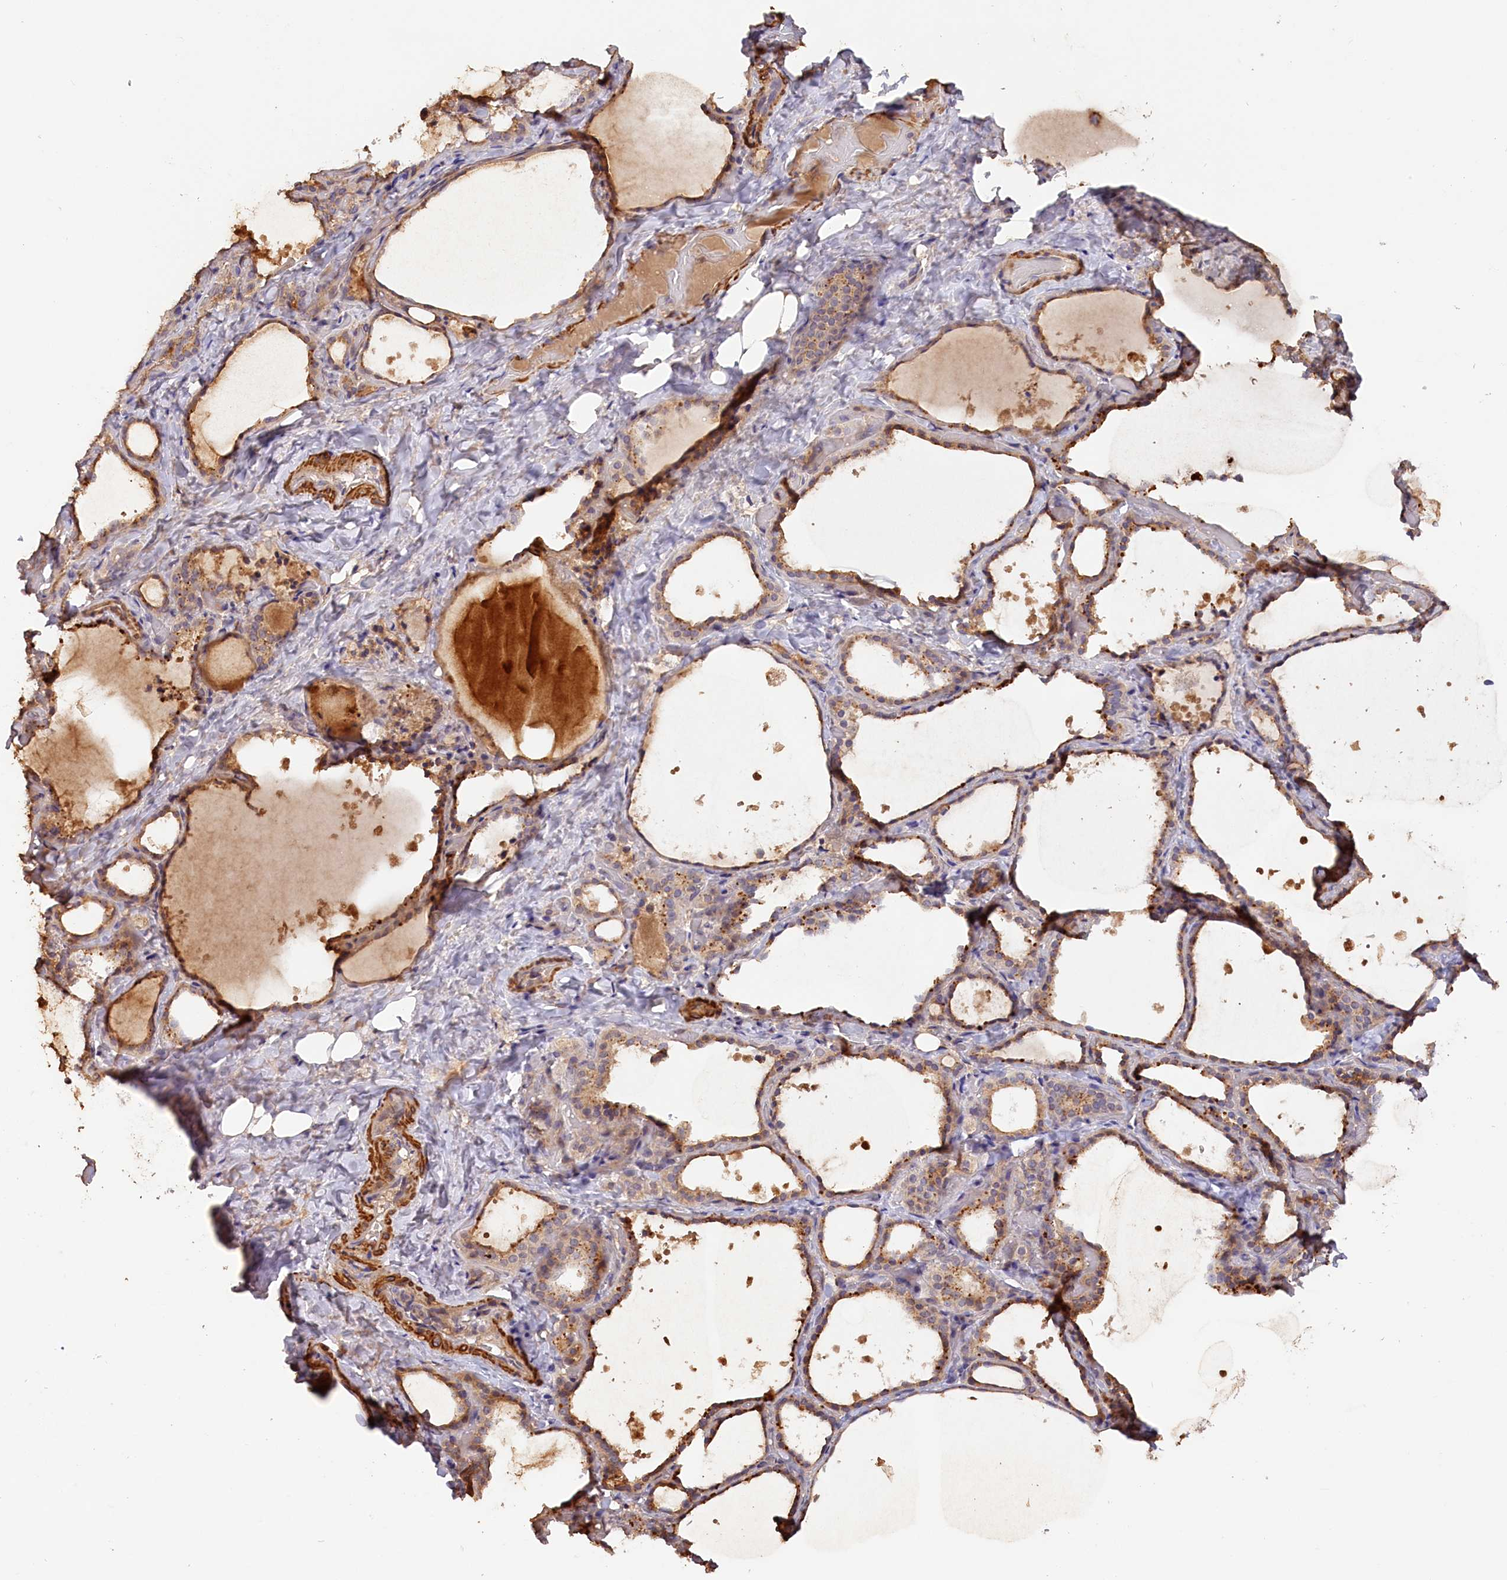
{"staining": {"intensity": "moderate", "quantity": ">75%", "location": "cytoplasmic/membranous"}, "tissue": "thyroid gland", "cell_type": "Glandular cells", "image_type": "normal", "snomed": [{"axis": "morphology", "description": "Normal tissue, NOS"}, {"axis": "topography", "description": "Thyroid gland"}], "caption": "Normal thyroid gland exhibits moderate cytoplasmic/membranous positivity in about >75% of glandular cells, visualized by immunohistochemistry.", "gene": "TANGO6", "patient": {"sex": "female", "age": 44}}